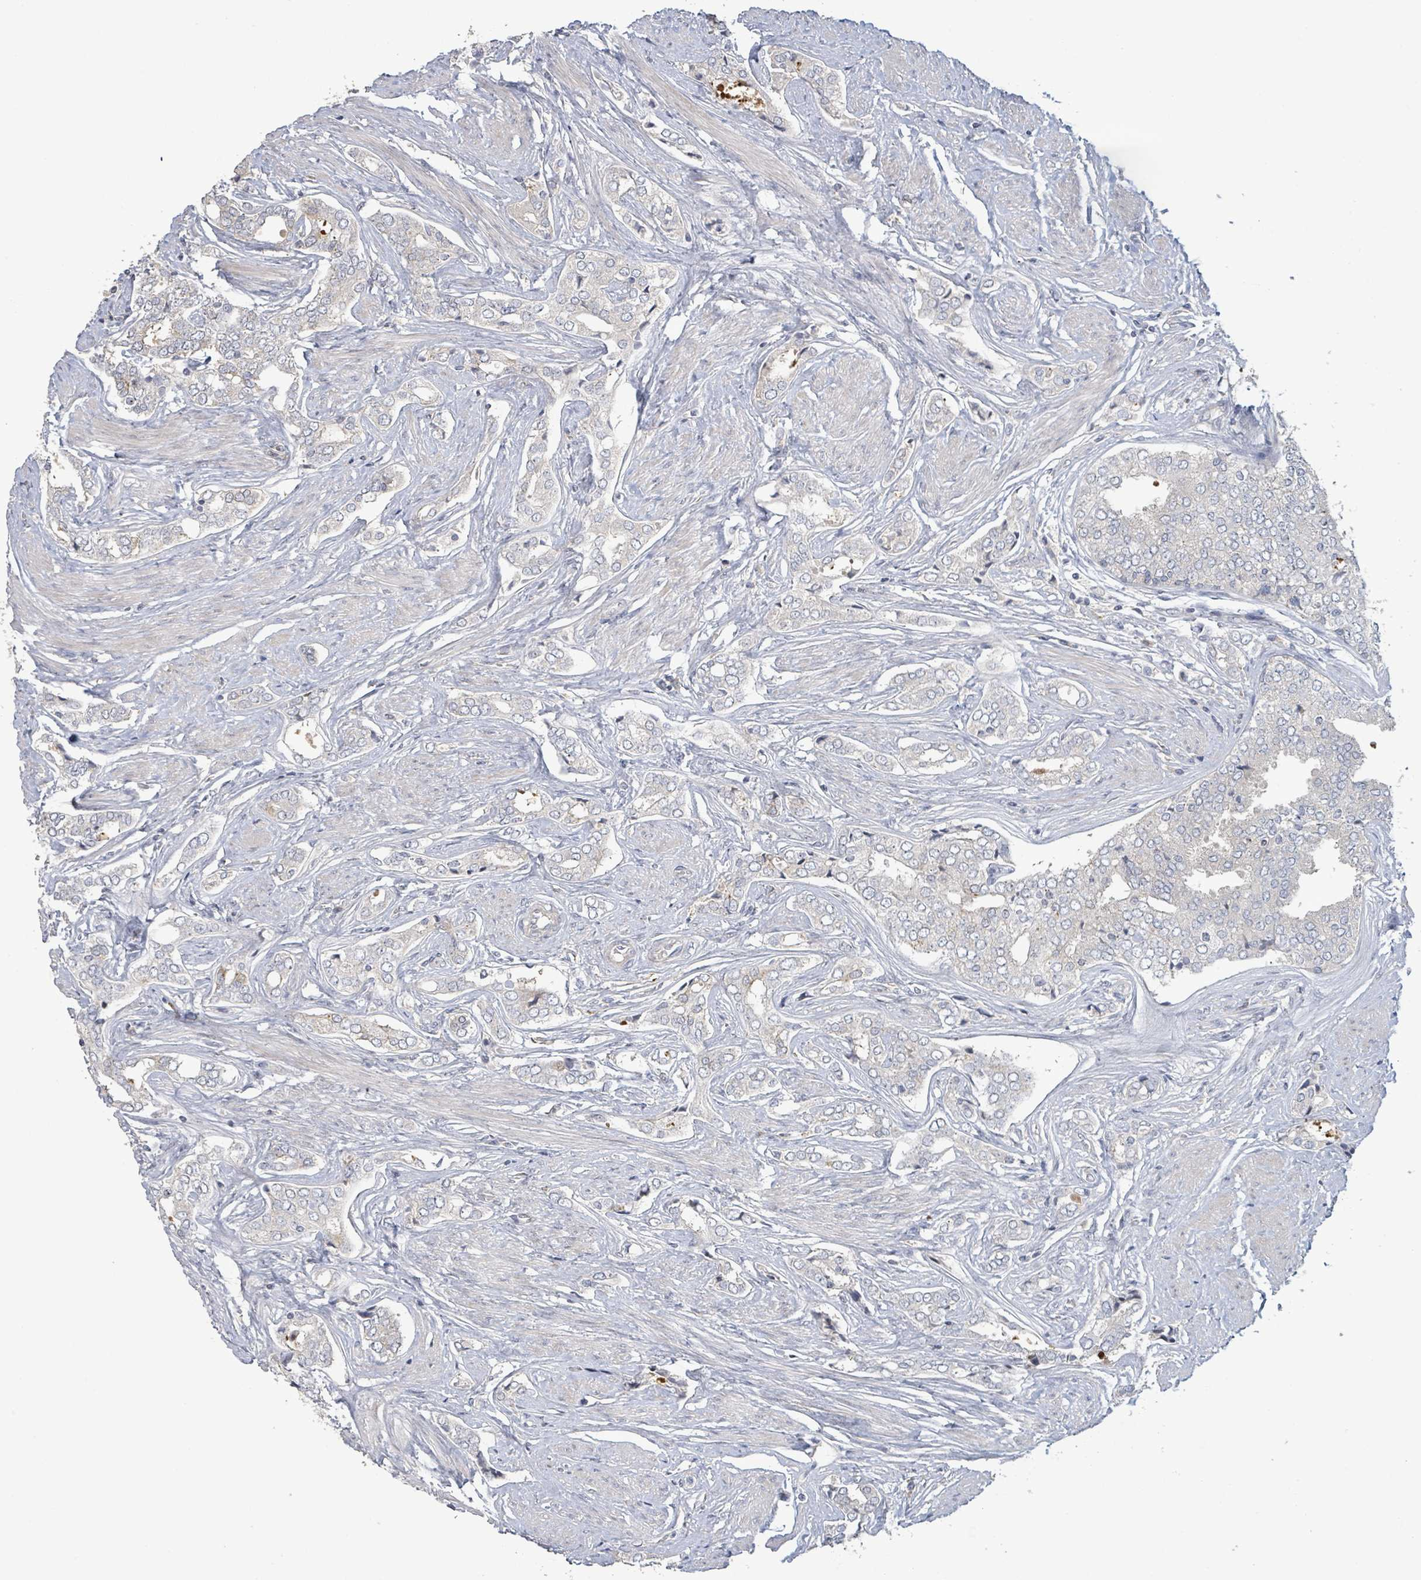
{"staining": {"intensity": "negative", "quantity": "none", "location": "none"}, "tissue": "prostate cancer", "cell_type": "Tumor cells", "image_type": "cancer", "snomed": [{"axis": "morphology", "description": "Adenocarcinoma, High grade"}, {"axis": "topography", "description": "Prostate"}], "caption": "There is no significant positivity in tumor cells of prostate cancer (adenocarcinoma (high-grade)).", "gene": "LILRA4", "patient": {"sex": "male", "age": 71}}